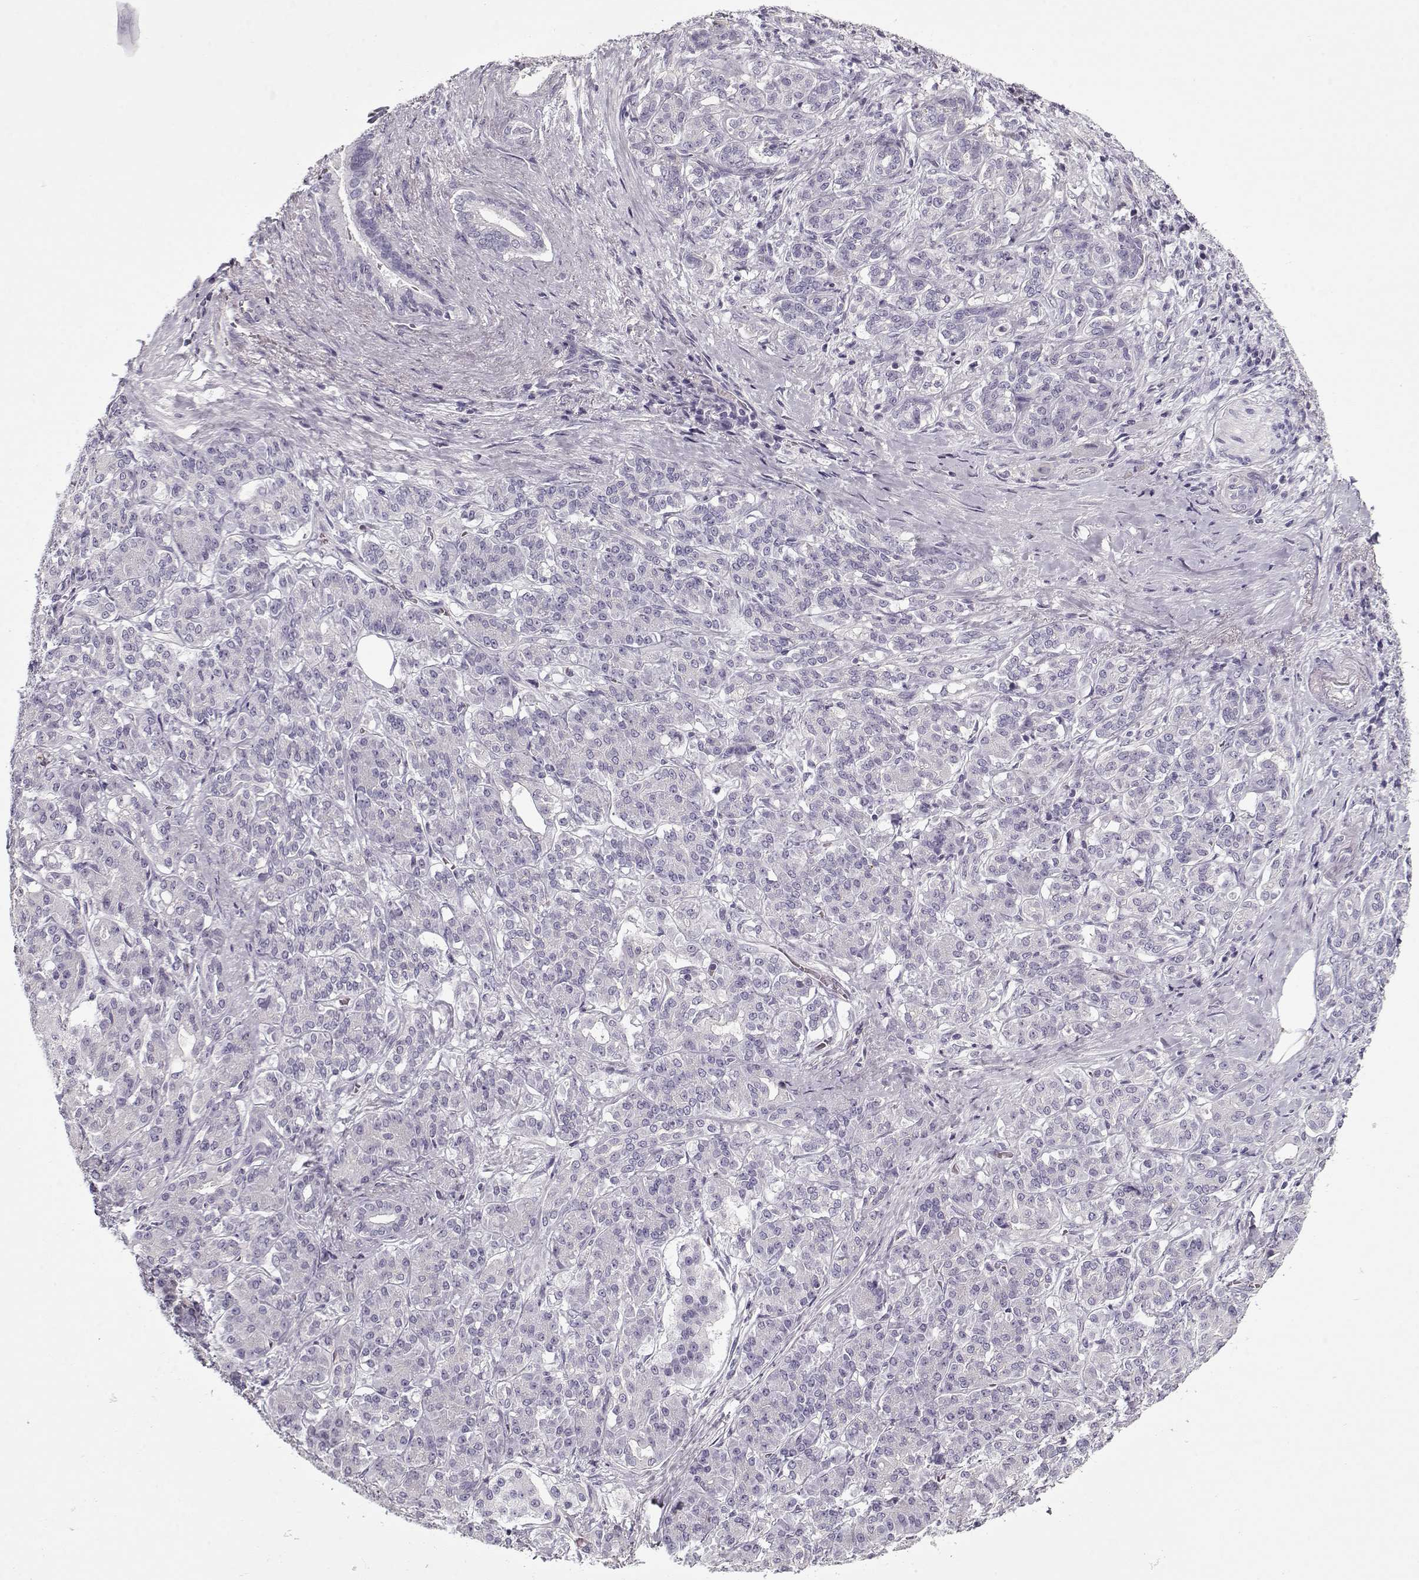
{"staining": {"intensity": "negative", "quantity": "none", "location": "none"}, "tissue": "pancreatic cancer", "cell_type": "Tumor cells", "image_type": "cancer", "snomed": [{"axis": "morphology", "description": "Normal tissue, NOS"}, {"axis": "morphology", "description": "Inflammation, NOS"}, {"axis": "morphology", "description": "Adenocarcinoma, NOS"}, {"axis": "topography", "description": "Pancreas"}], "caption": "Tumor cells are negative for protein expression in human pancreatic adenocarcinoma.", "gene": "CCDC136", "patient": {"sex": "male", "age": 57}}